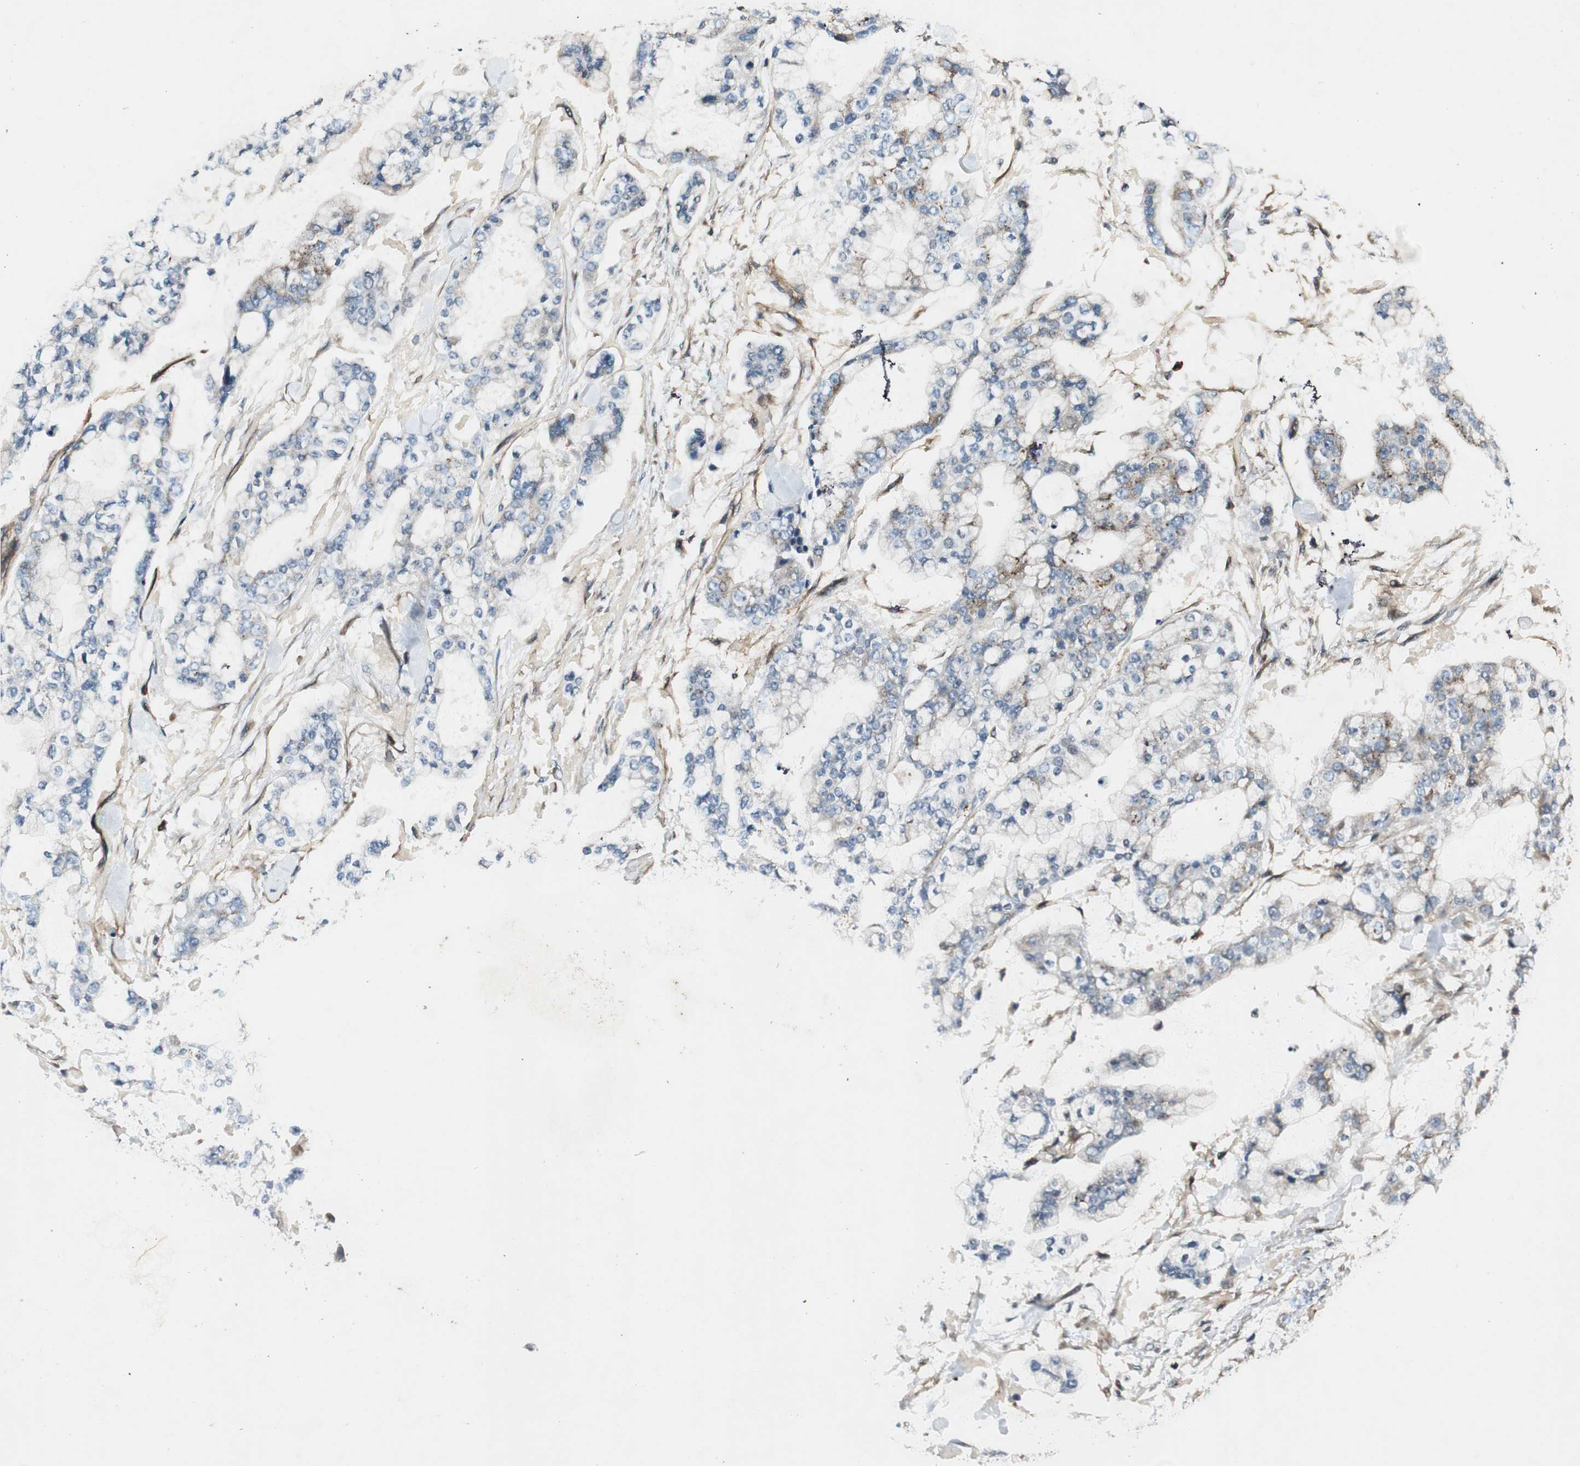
{"staining": {"intensity": "moderate", "quantity": "25%-75%", "location": "cytoplasmic/membranous"}, "tissue": "stomach cancer", "cell_type": "Tumor cells", "image_type": "cancer", "snomed": [{"axis": "morphology", "description": "Normal tissue, NOS"}, {"axis": "morphology", "description": "Adenocarcinoma, NOS"}, {"axis": "topography", "description": "Stomach, upper"}, {"axis": "topography", "description": "Stomach"}], "caption": "Immunohistochemical staining of stomach adenocarcinoma demonstrates medium levels of moderate cytoplasmic/membranous staining in approximately 25%-75% of tumor cells.", "gene": "BTN3A3", "patient": {"sex": "male", "age": 76}}